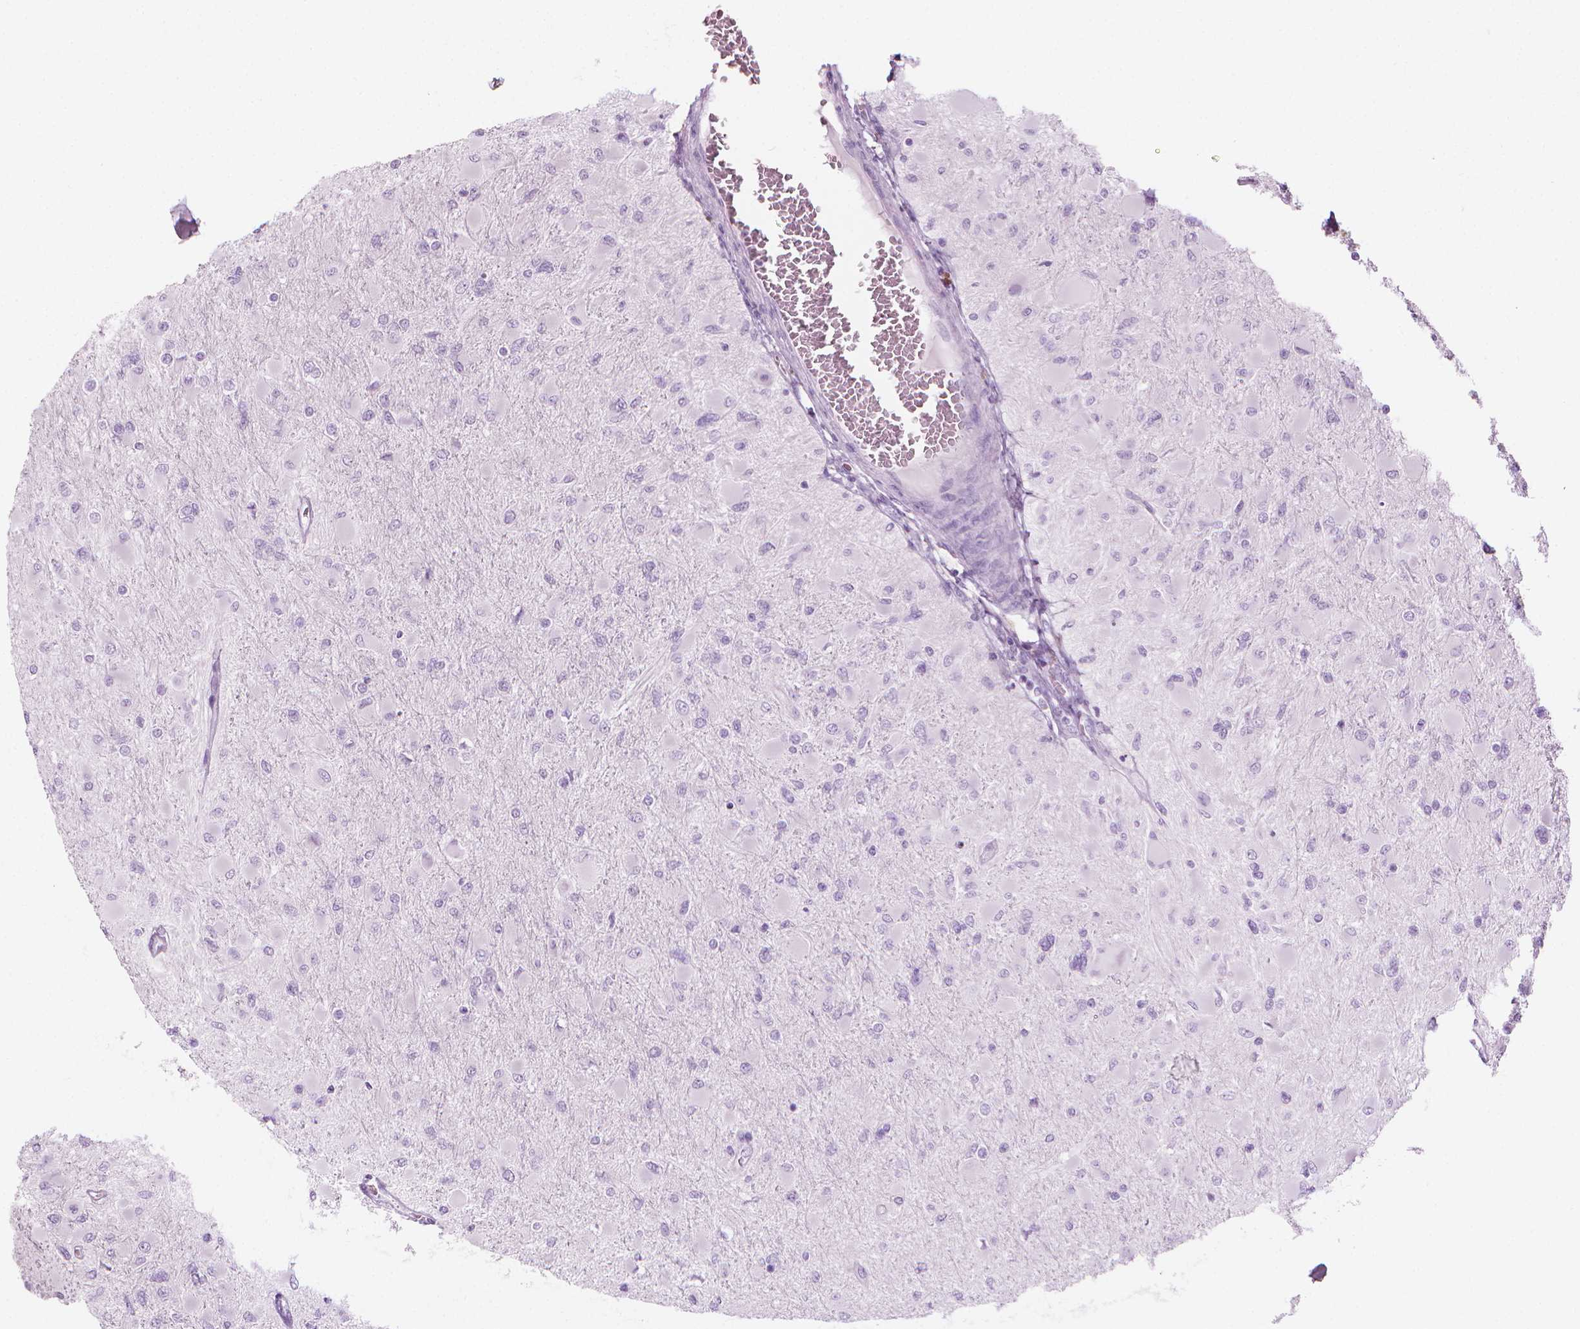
{"staining": {"intensity": "negative", "quantity": "none", "location": "none"}, "tissue": "glioma", "cell_type": "Tumor cells", "image_type": "cancer", "snomed": [{"axis": "morphology", "description": "Glioma, malignant, High grade"}, {"axis": "topography", "description": "Cerebral cortex"}], "caption": "An immunohistochemistry (IHC) image of malignant glioma (high-grade) is shown. There is no staining in tumor cells of malignant glioma (high-grade).", "gene": "SHMT1", "patient": {"sex": "female", "age": 36}}